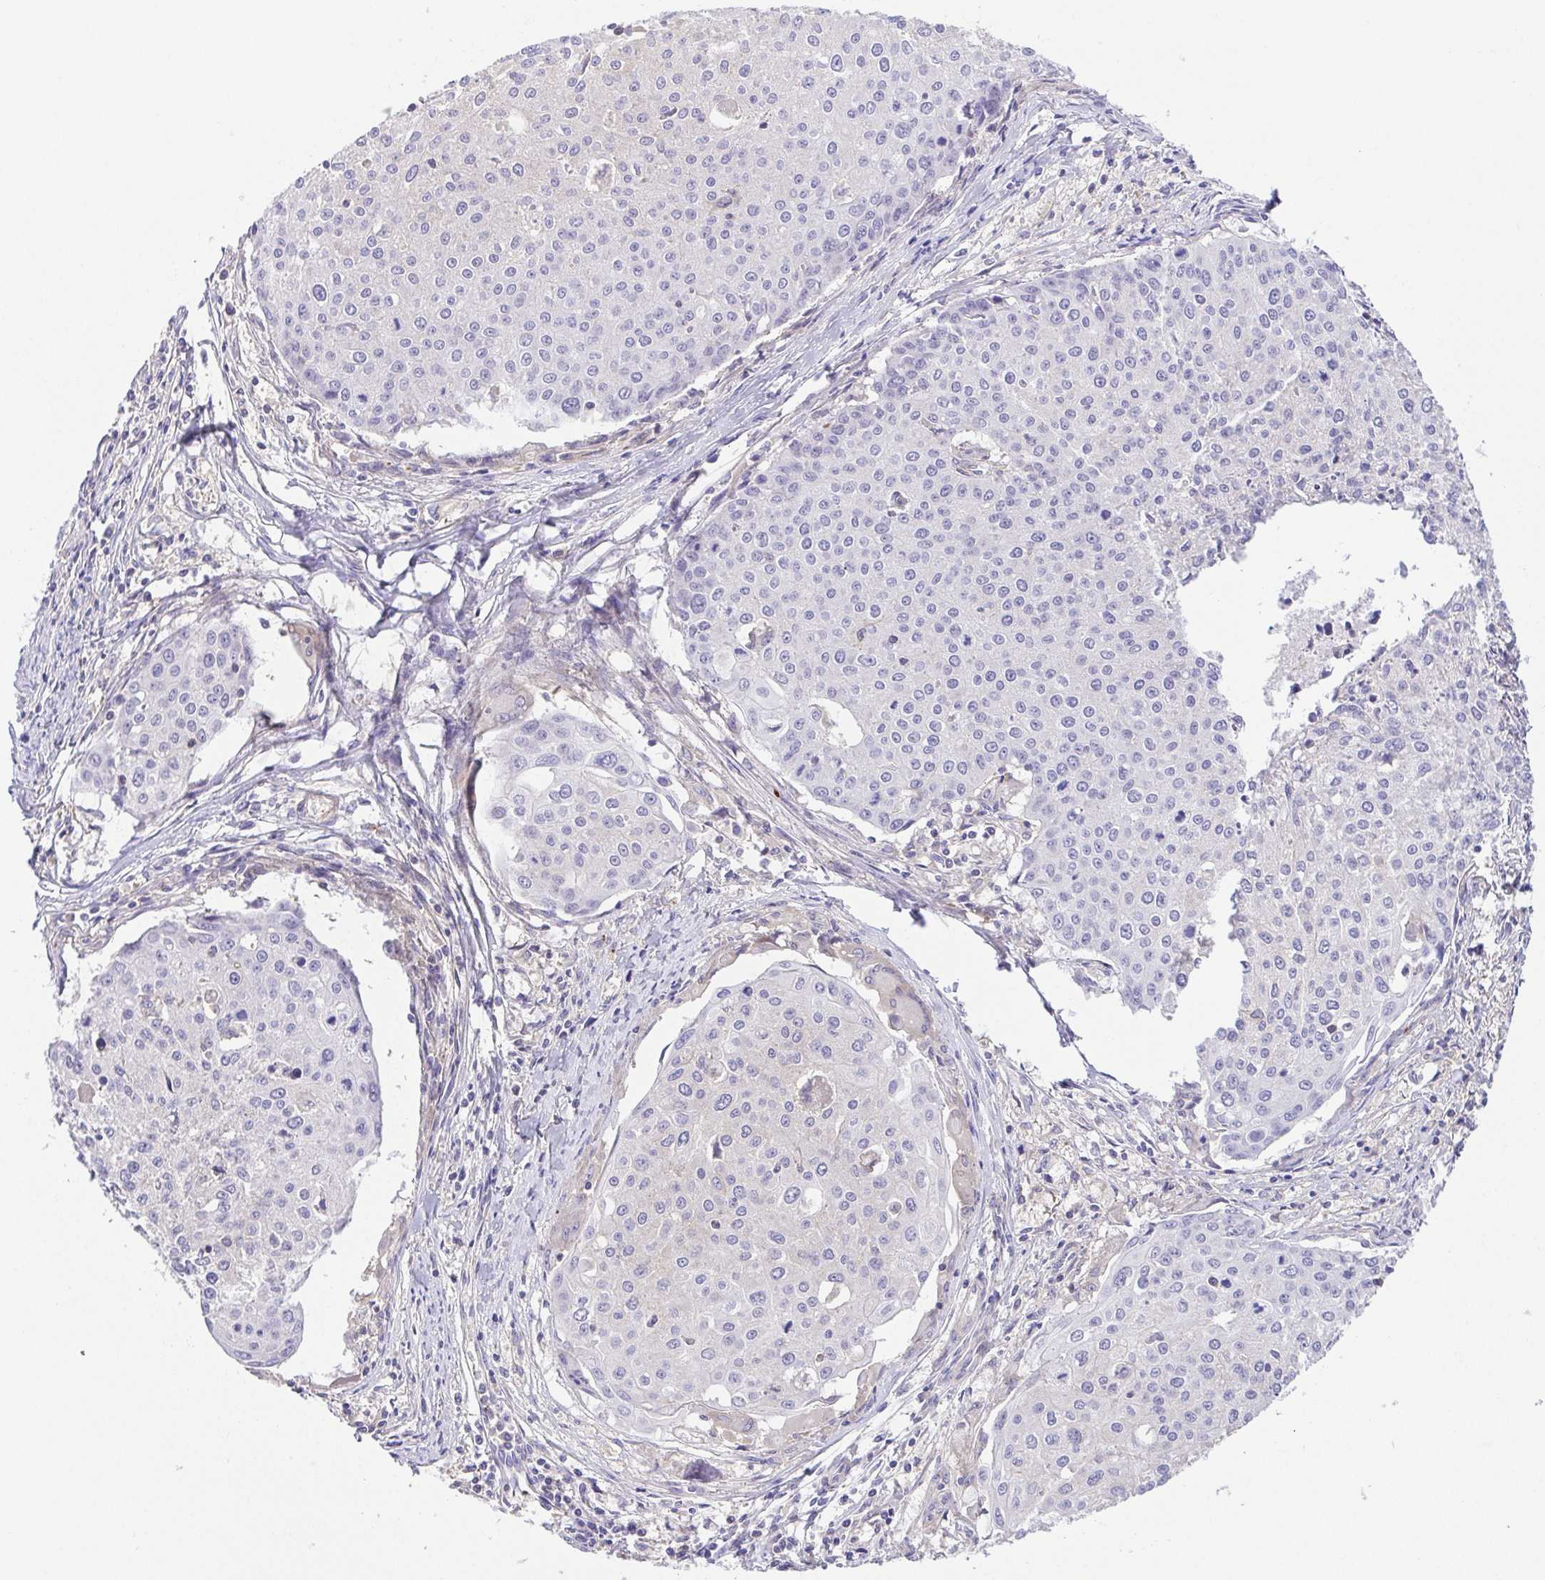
{"staining": {"intensity": "negative", "quantity": "none", "location": "none"}, "tissue": "cervical cancer", "cell_type": "Tumor cells", "image_type": "cancer", "snomed": [{"axis": "morphology", "description": "Squamous cell carcinoma, NOS"}, {"axis": "topography", "description": "Cervix"}], "caption": "Immunohistochemistry of cervical cancer (squamous cell carcinoma) displays no expression in tumor cells. Nuclei are stained in blue.", "gene": "PRR14L", "patient": {"sex": "female", "age": 38}}